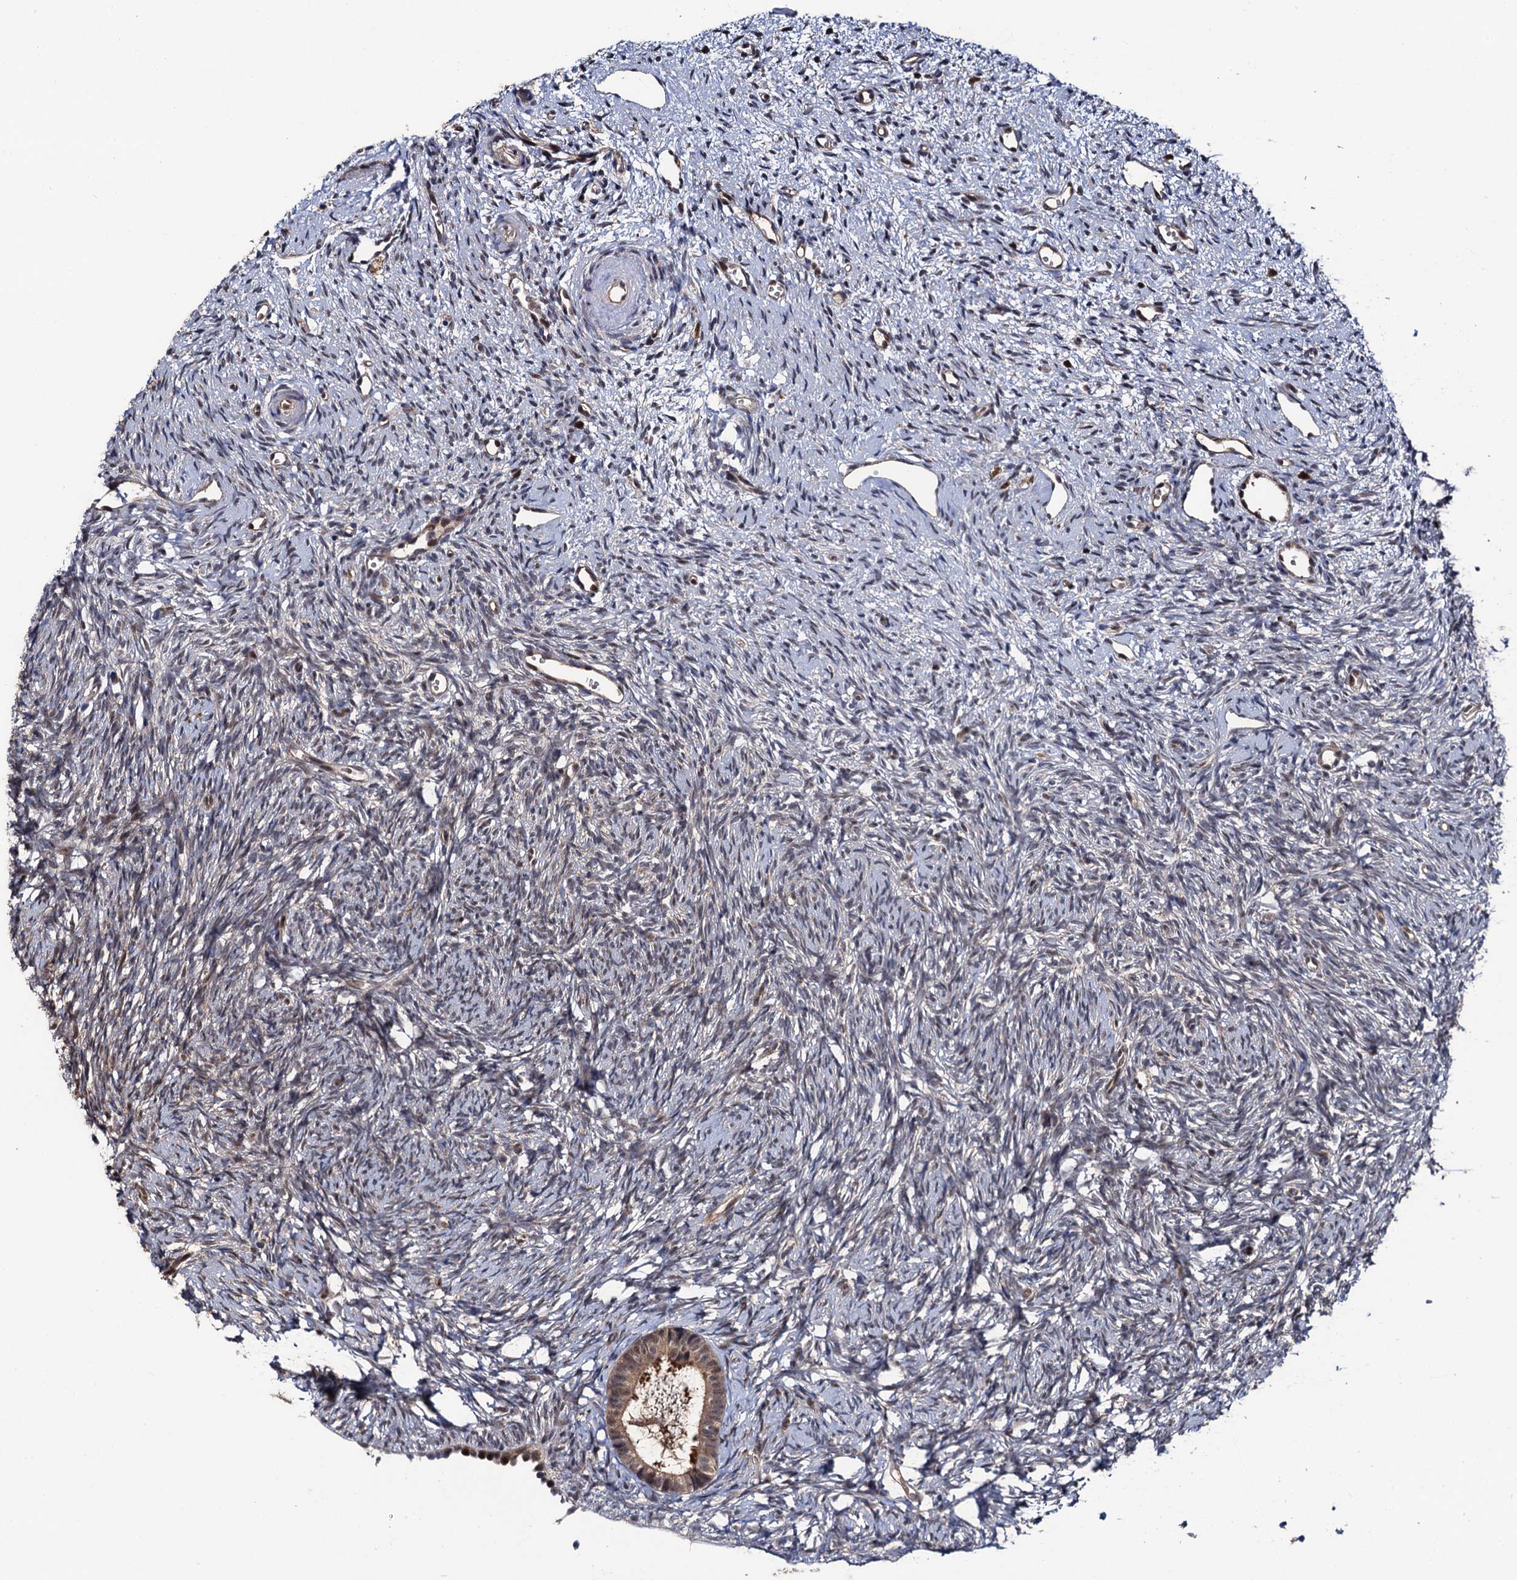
{"staining": {"intensity": "moderate", "quantity": ">75%", "location": "cytoplasmic/membranous,nuclear"}, "tissue": "ovary", "cell_type": "Follicle cells", "image_type": "normal", "snomed": [{"axis": "morphology", "description": "Normal tissue, NOS"}, {"axis": "topography", "description": "Ovary"}], "caption": "Follicle cells display moderate cytoplasmic/membranous,nuclear positivity in approximately >75% of cells in unremarkable ovary. (IHC, brightfield microscopy, high magnification).", "gene": "CDC23", "patient": {"sex": "female", "age": 51}}